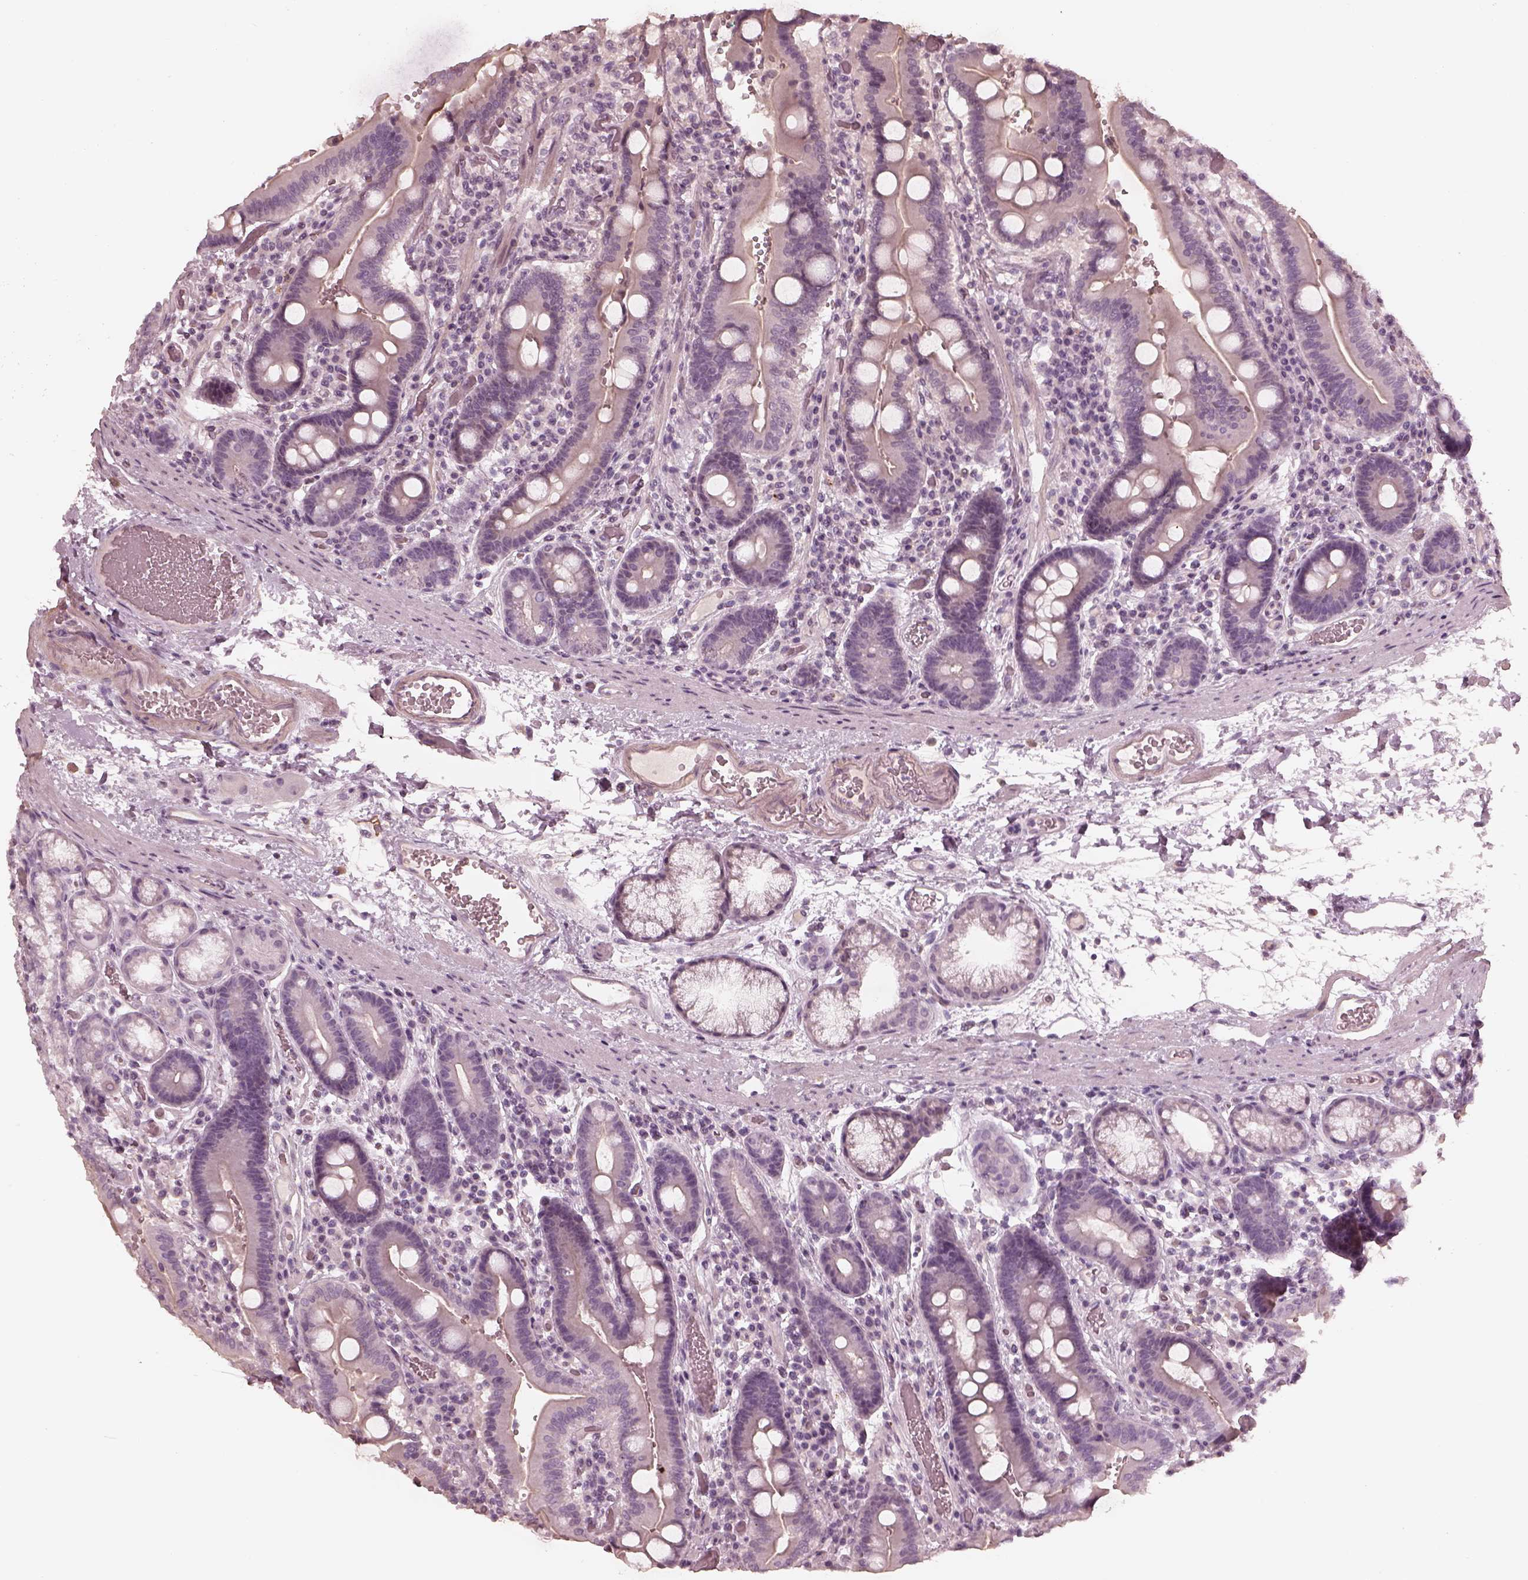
{"staining": {"intensity": "negative", "quantity": "none", "location": "none"}, "tissue": "duodenum", "cell_type": "Glandular cells", "image_type": "normal", "snomed": [{"axis": "morphology", "description": "Normal tissue, NOS"}, {"axis": "topography", "description": "Duodenum"}], "caption": "This is a micrograph of IHC staining of normal duodenum, which shows no positivity in glandular cells. Nuclei are stained in blue.", "gene": "ADRB3", "patient": {"sex": "female", "age": 62}}